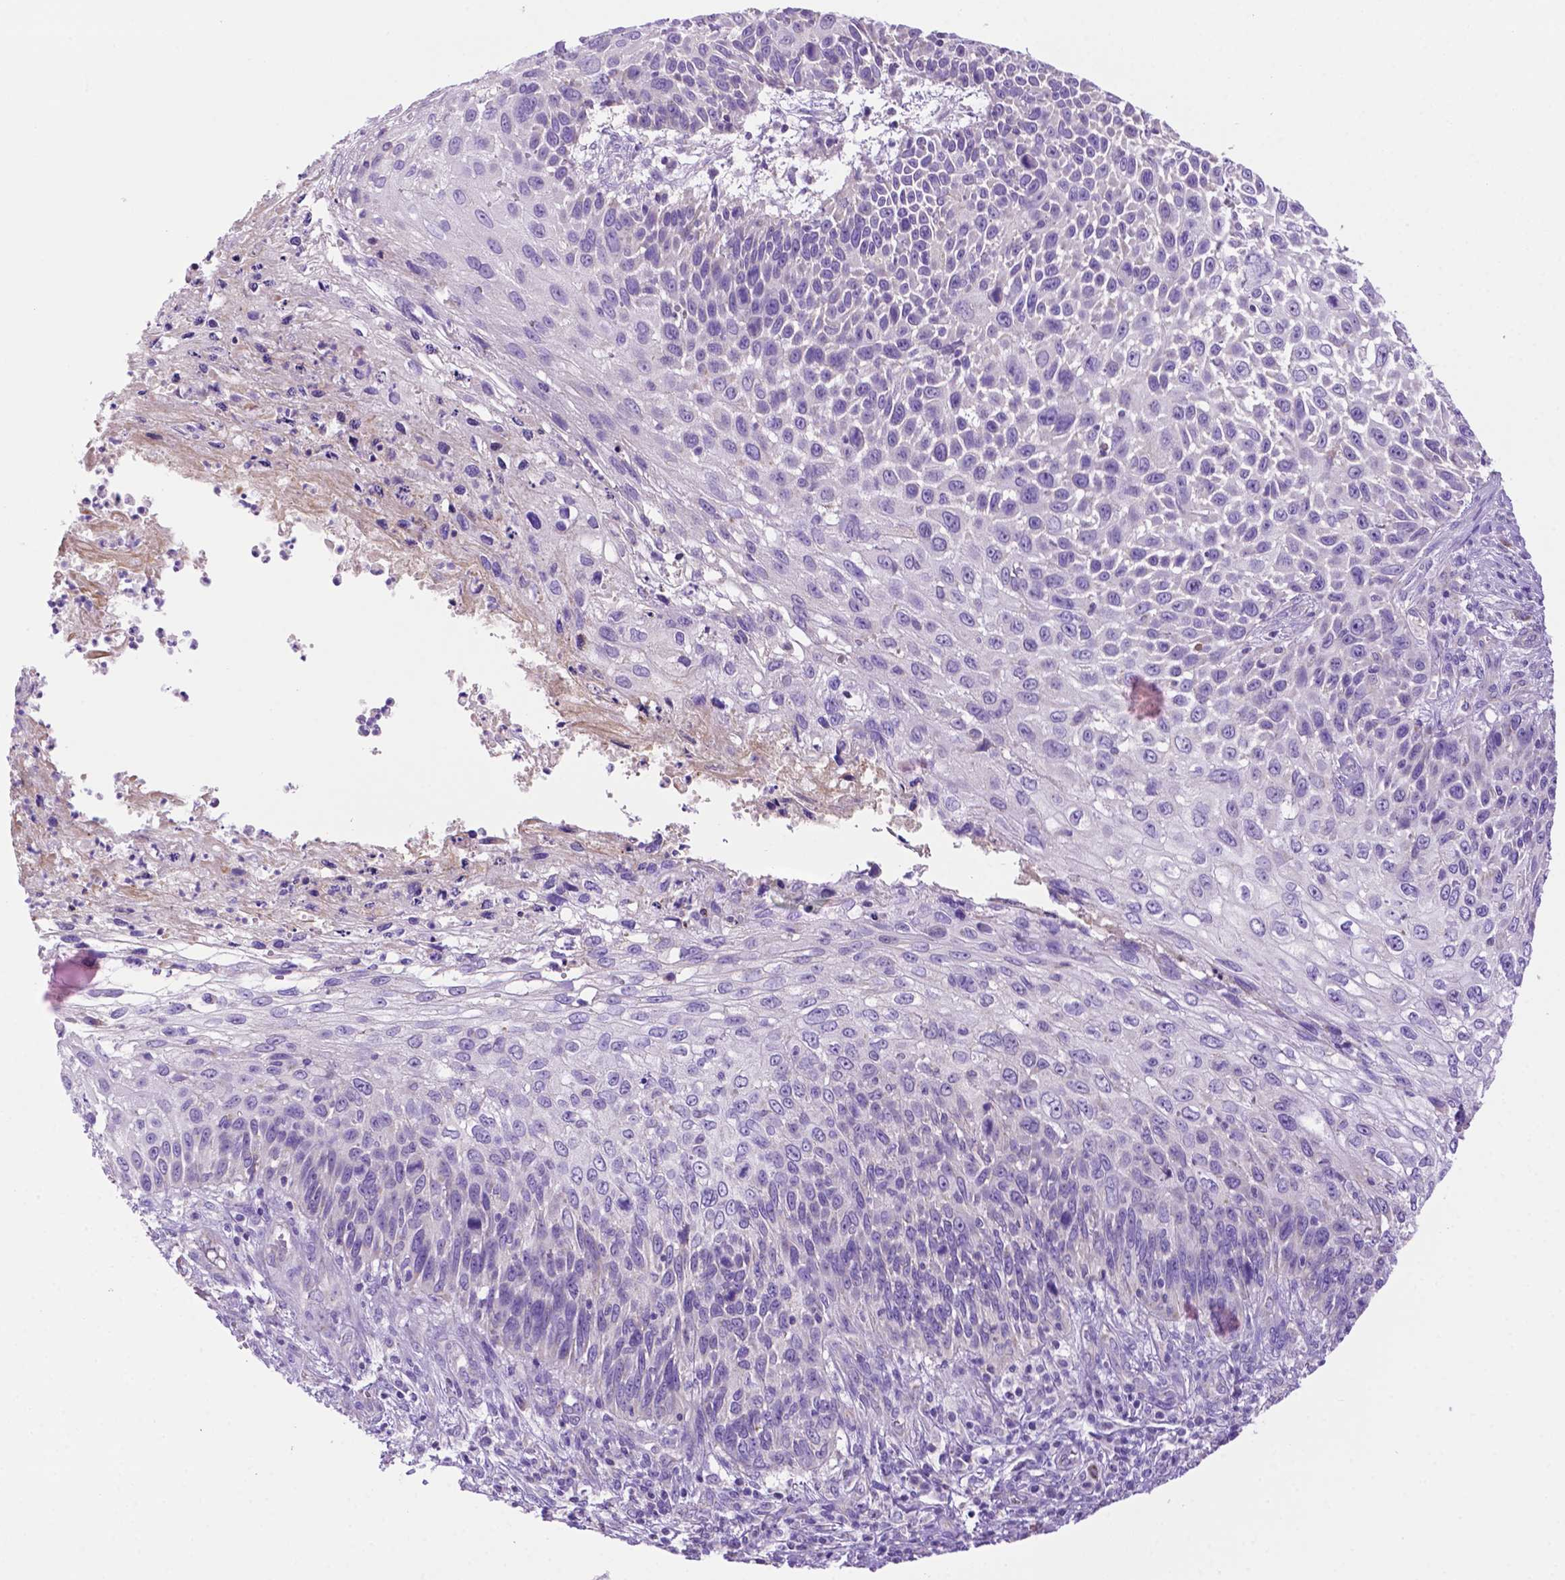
{"staining": {"intensity": "negative", "quantity": "none", "location": "none"}, "tissue": "skin cancer", "cell_type": "Tumor cells", "image_type": "cancer", "snomed": [{"axis": "morphology", "description": "Squamous cell carcinoma, NOS"}, {"axis": "topography", "description": "Skin"}], "caption": "Skin squamous cell carcinoma was stained to show a protein in brown. There is no significant expression in tumor cells.", "gene": "PHYHIP", "patient": {"sex": "male", "age": 92}}